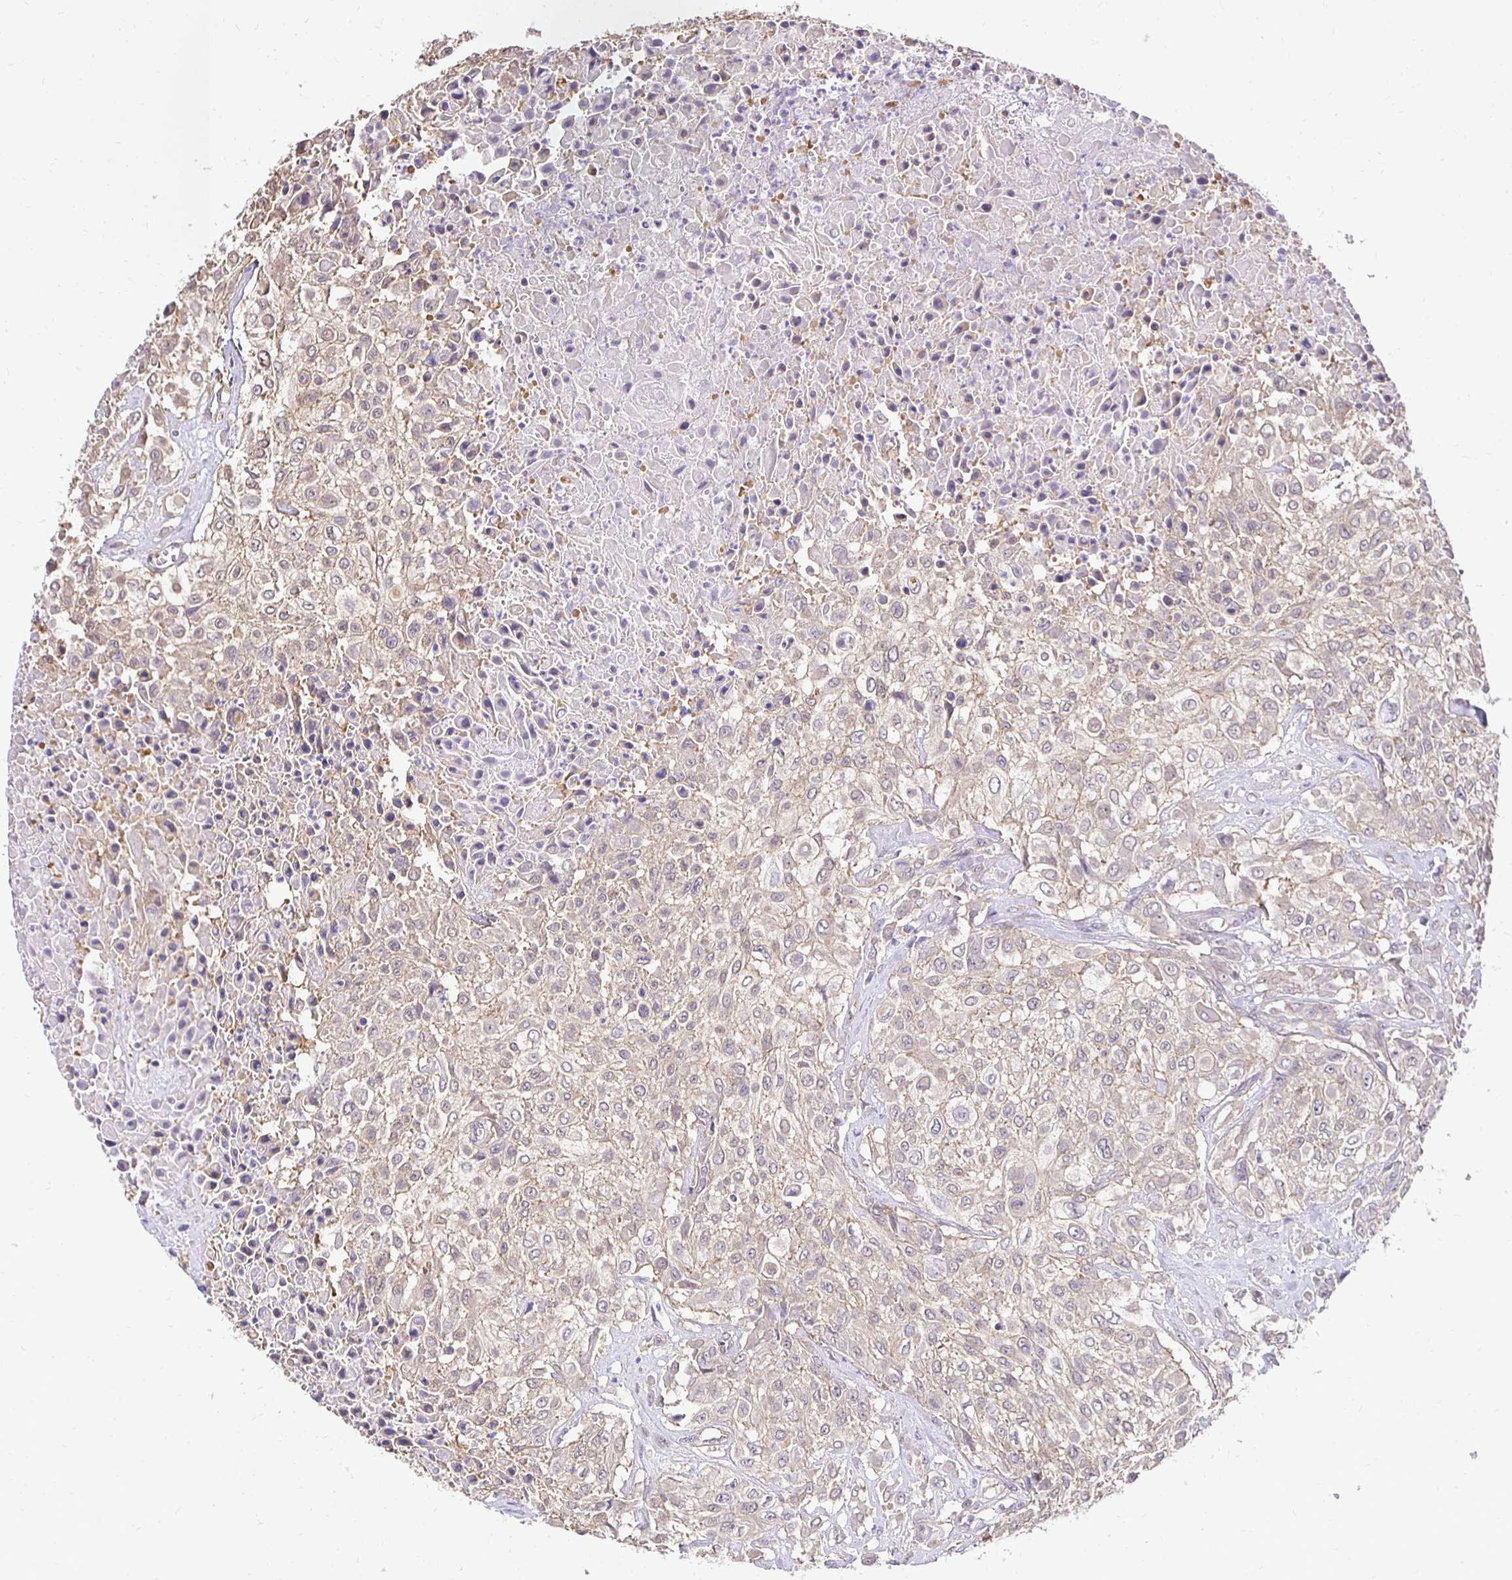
{"staining": {"intensity": "weak", "quantity": "25%-75%", "location": "cytoplasmic/membranous"}, "tissue": "urothelial cancer", "cell_type": "Tumor cells", "image_type": "cancer", "snomed": [{"axis": "morphology", "description": "Urothelial carcinoma, High grade"}, {"axis": "topography", "description": "Urinary bladder"}], "caption": "IHC staining of urothelial cancer, which reveals low levels of weak cytoplasmic/membranous positivity in approximately 25%-75% of tumor cells indicating weak cytoplasmic/membranous protein expression. The staining was performed using DAB (brown) for protein detection and nuclei were counterstained in hematoxylin (blue).", "gene": "SLC9A1", "patient": {"sex": "male", "age": 57}}